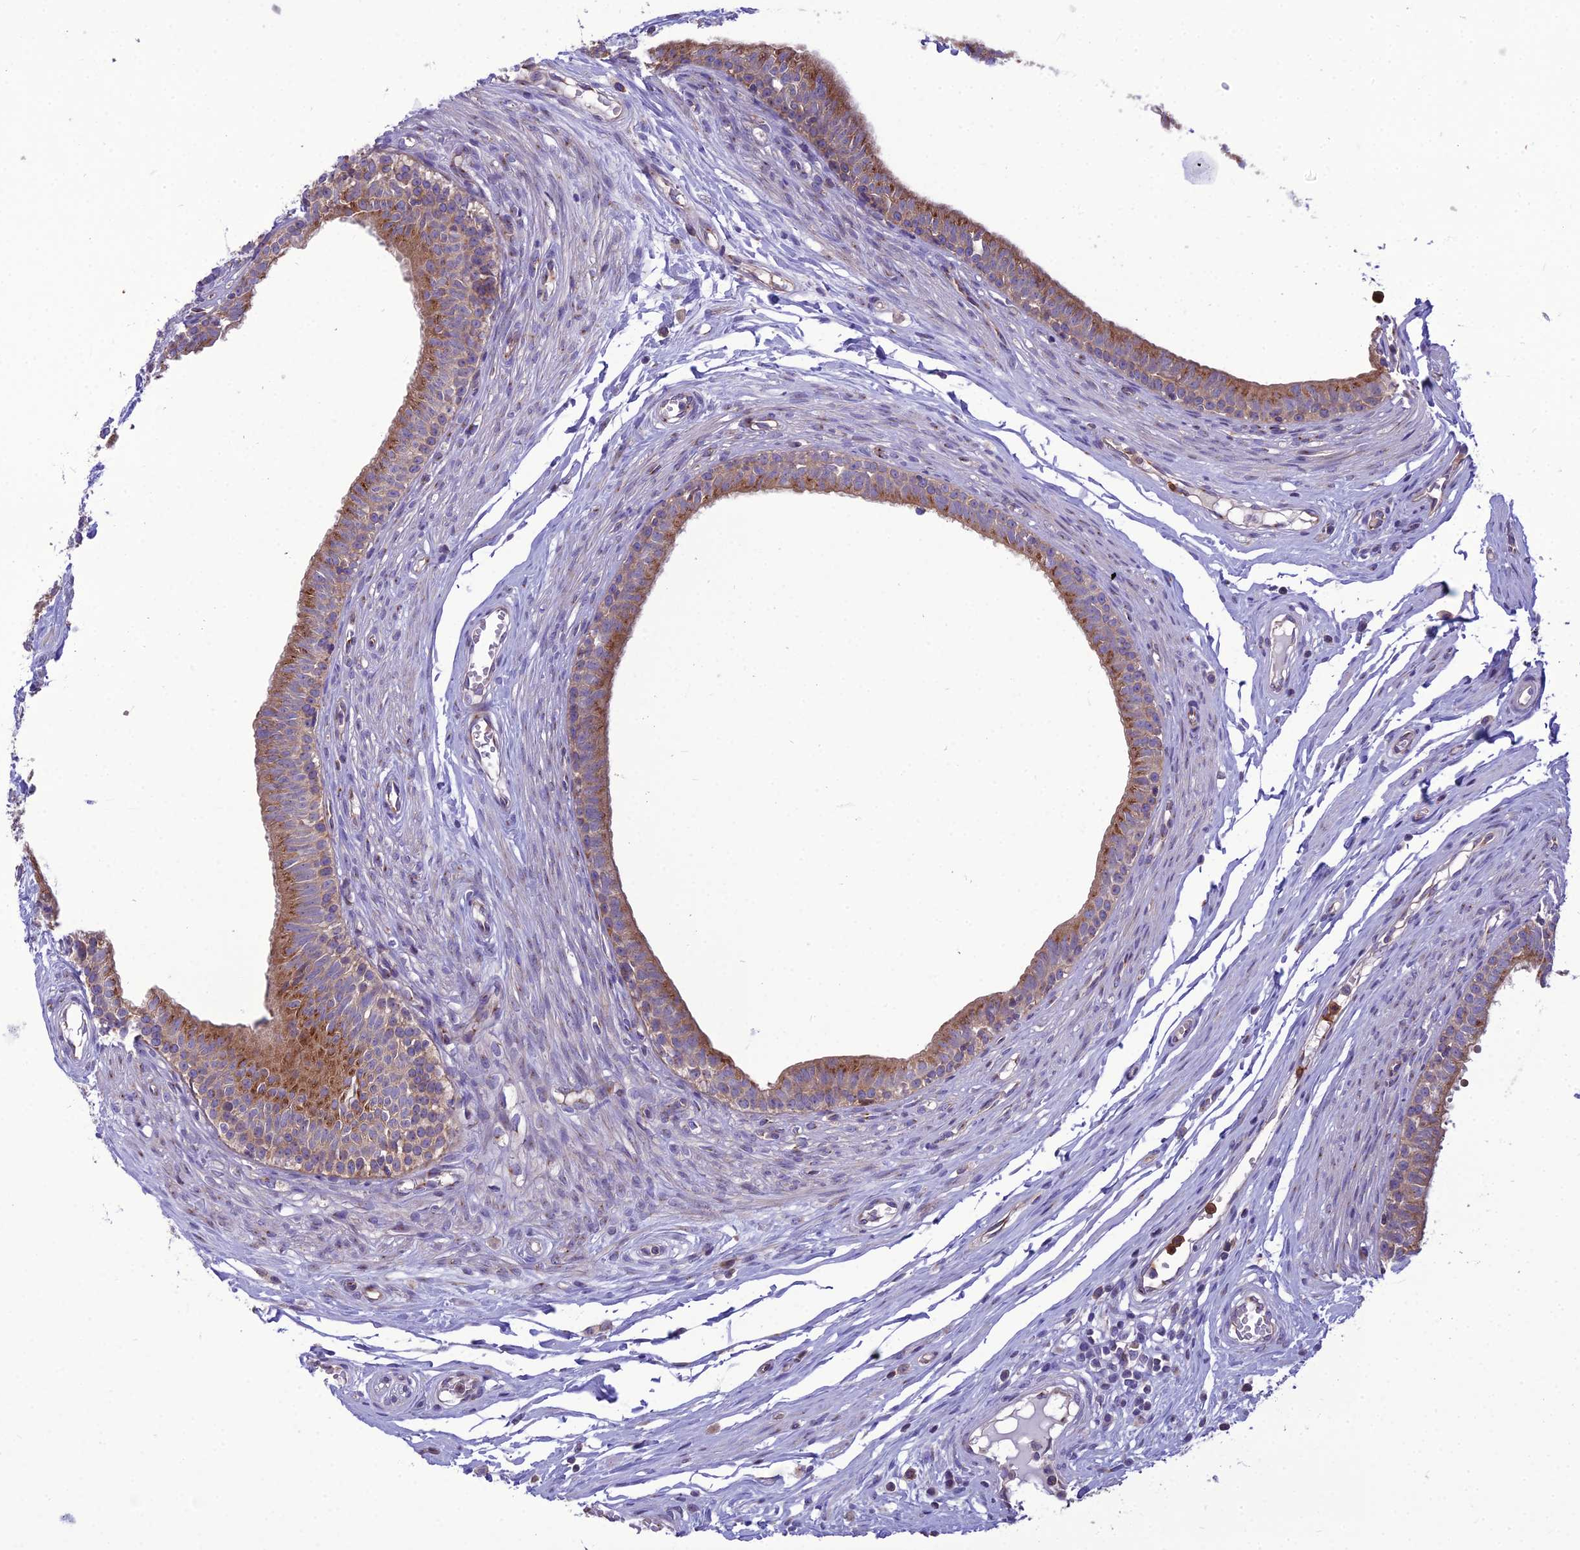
{"staining": {"intensity": "moderate", "quantity": "25%-75%", "location": "cytoplasmic/membranous"}, "tissue": "epididymis", "cell_type": "Glandular cells", "image_type": "normal", "snomed": [{"axis": "morphology", "description": "Normal tissue, NOS"}, {"axis": "topography", "description": "Epididymis, spermatic cord, NOS"}], "caption": "Immunohistochemical staining of normal epididymis shows moderate cytoplasmic/membranous protein expression in about 25%-75% of glandular cells.", "gene": "SPRYD7", "patient": {"sex": "male", "age": 22}}